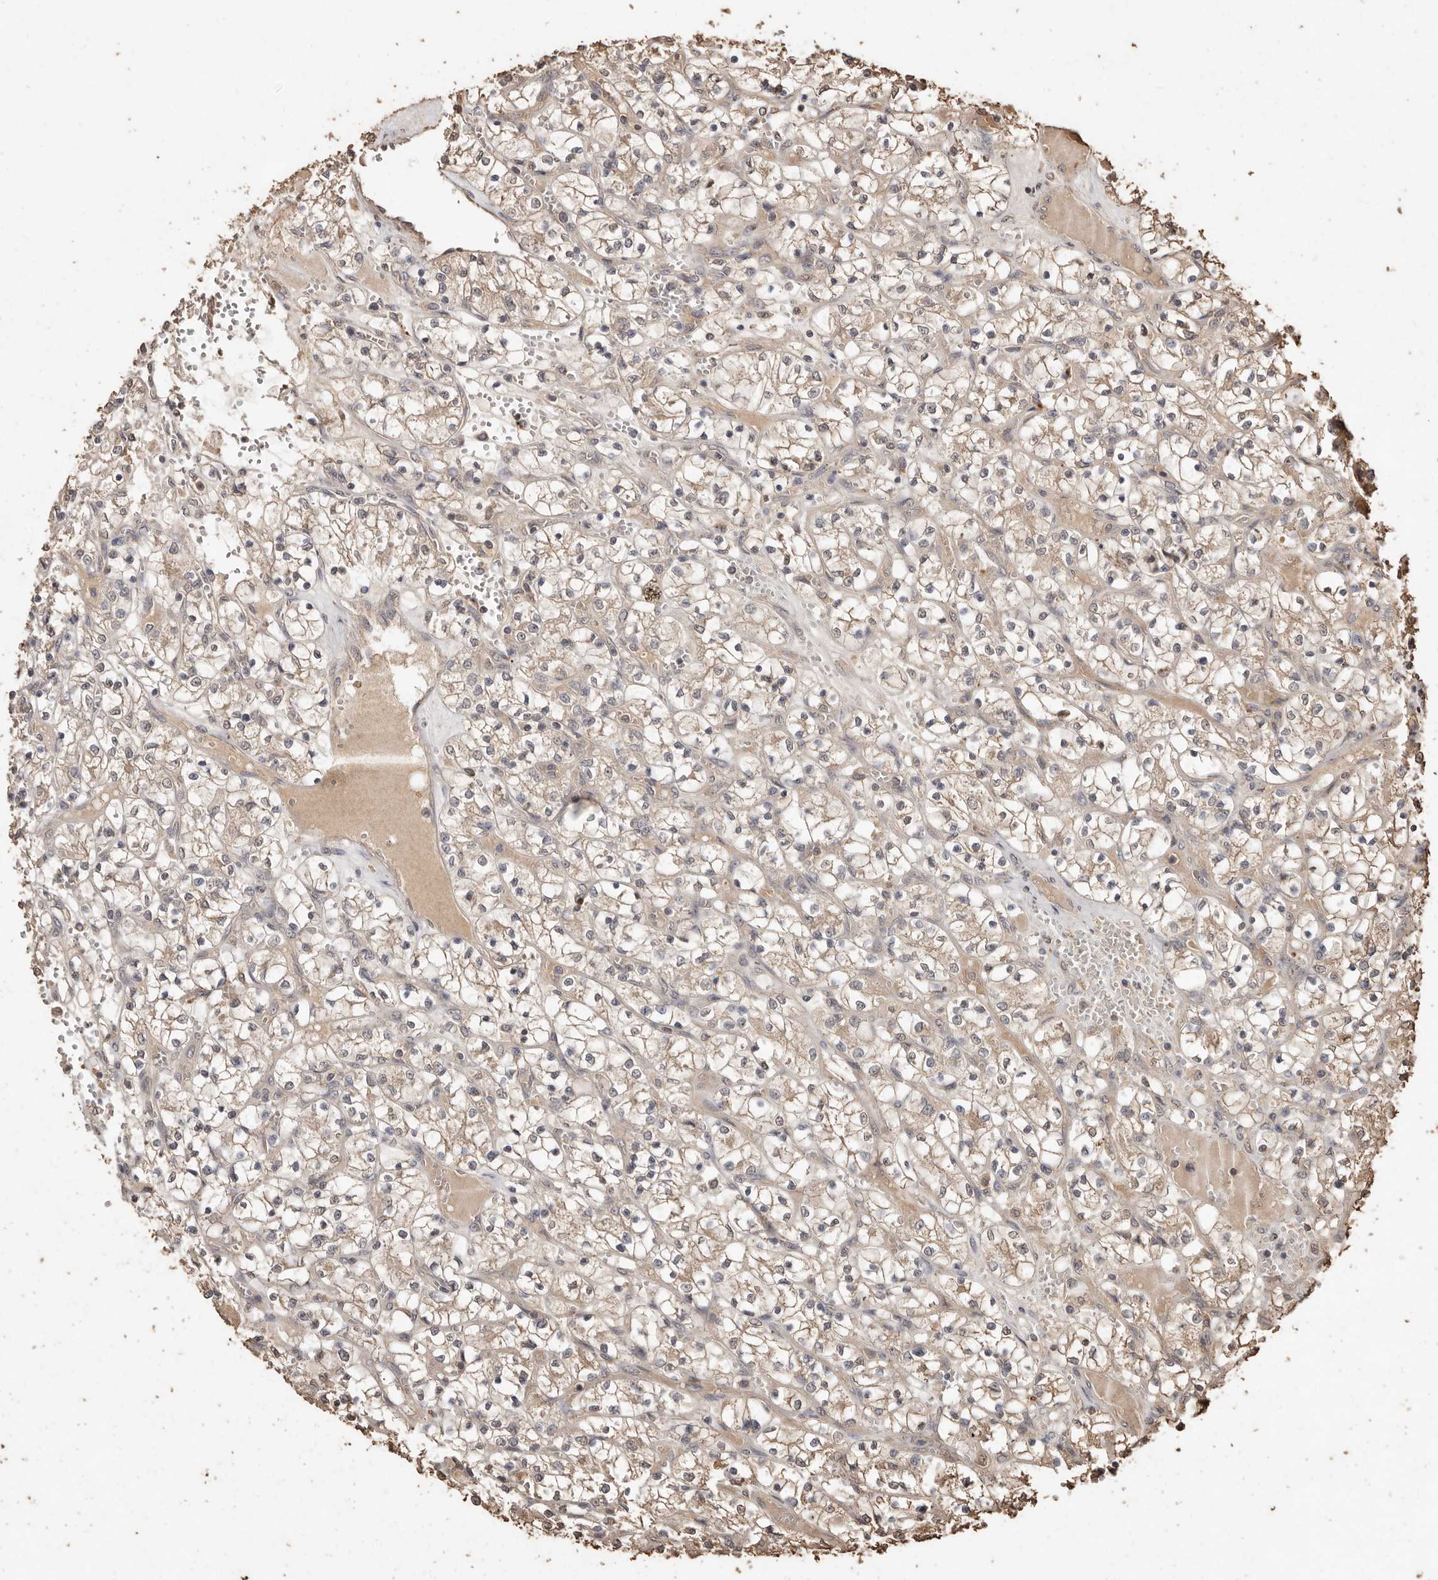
{"staining": {"intensity": "weak", "quantity": ">75%", "location": "cytoplasmic/membranous"}, "tissue": "renal cancer", "cell_type": "Tumor cells", "image_type": "cancer", "snomed": [{"axis": "morphology", "description": "Adenocarcinoma, NOS"}, {"axis": "topography", "description": "Kidney"}], "caption": "Renal cancer (adenocarcinoma) stained for a protein (brown) displays weak cytoplasmic/membranous positive staining in about >75% of tumor cells.", "gene": "PKDCC", "patient": {"sex": "female", "age": 69}}